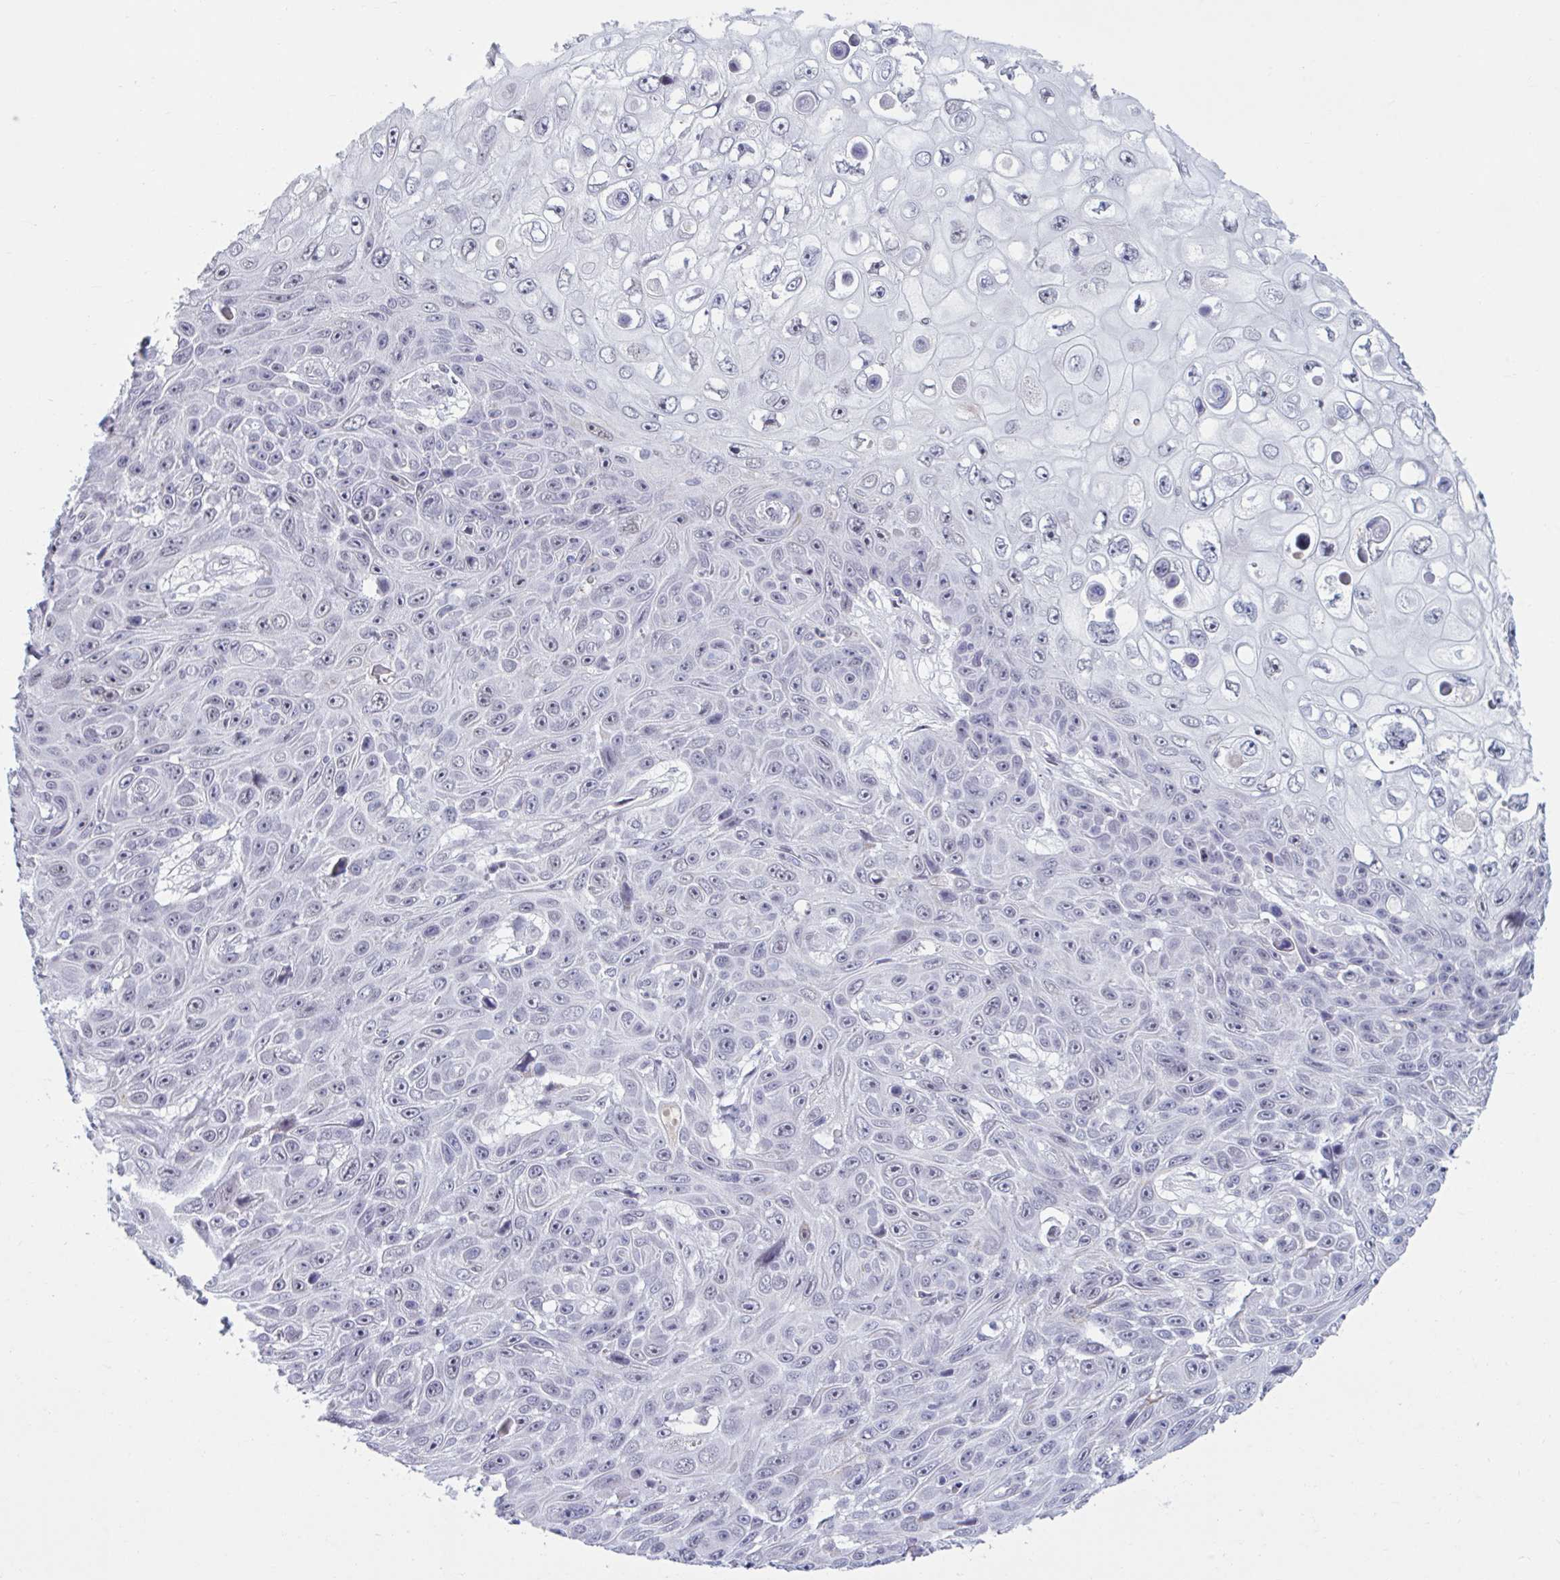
{"staining": {"intensity": "negative", "quantity": "none", "location": "none"}, "tissue": "skin cancer", "cell_type": "Tumor cells", "image_type": "cancer", "snomed": [{"axis": "morphology", "description": "Squamous cell carcinoma, NOS"}, {"axis": "topography", "description": "Skin"}], "caption": "IHC image of human skin squamous cell carcinoma stained for a protein (brown), which exhibits no expression in tumor cells. (DAB (3,3'-diaminobenzidine) immunohistochemistry (IHC) with hematoxylin counter stain).", "gene": "MSMB", "patient": {"sex": "male", "age": 82}}